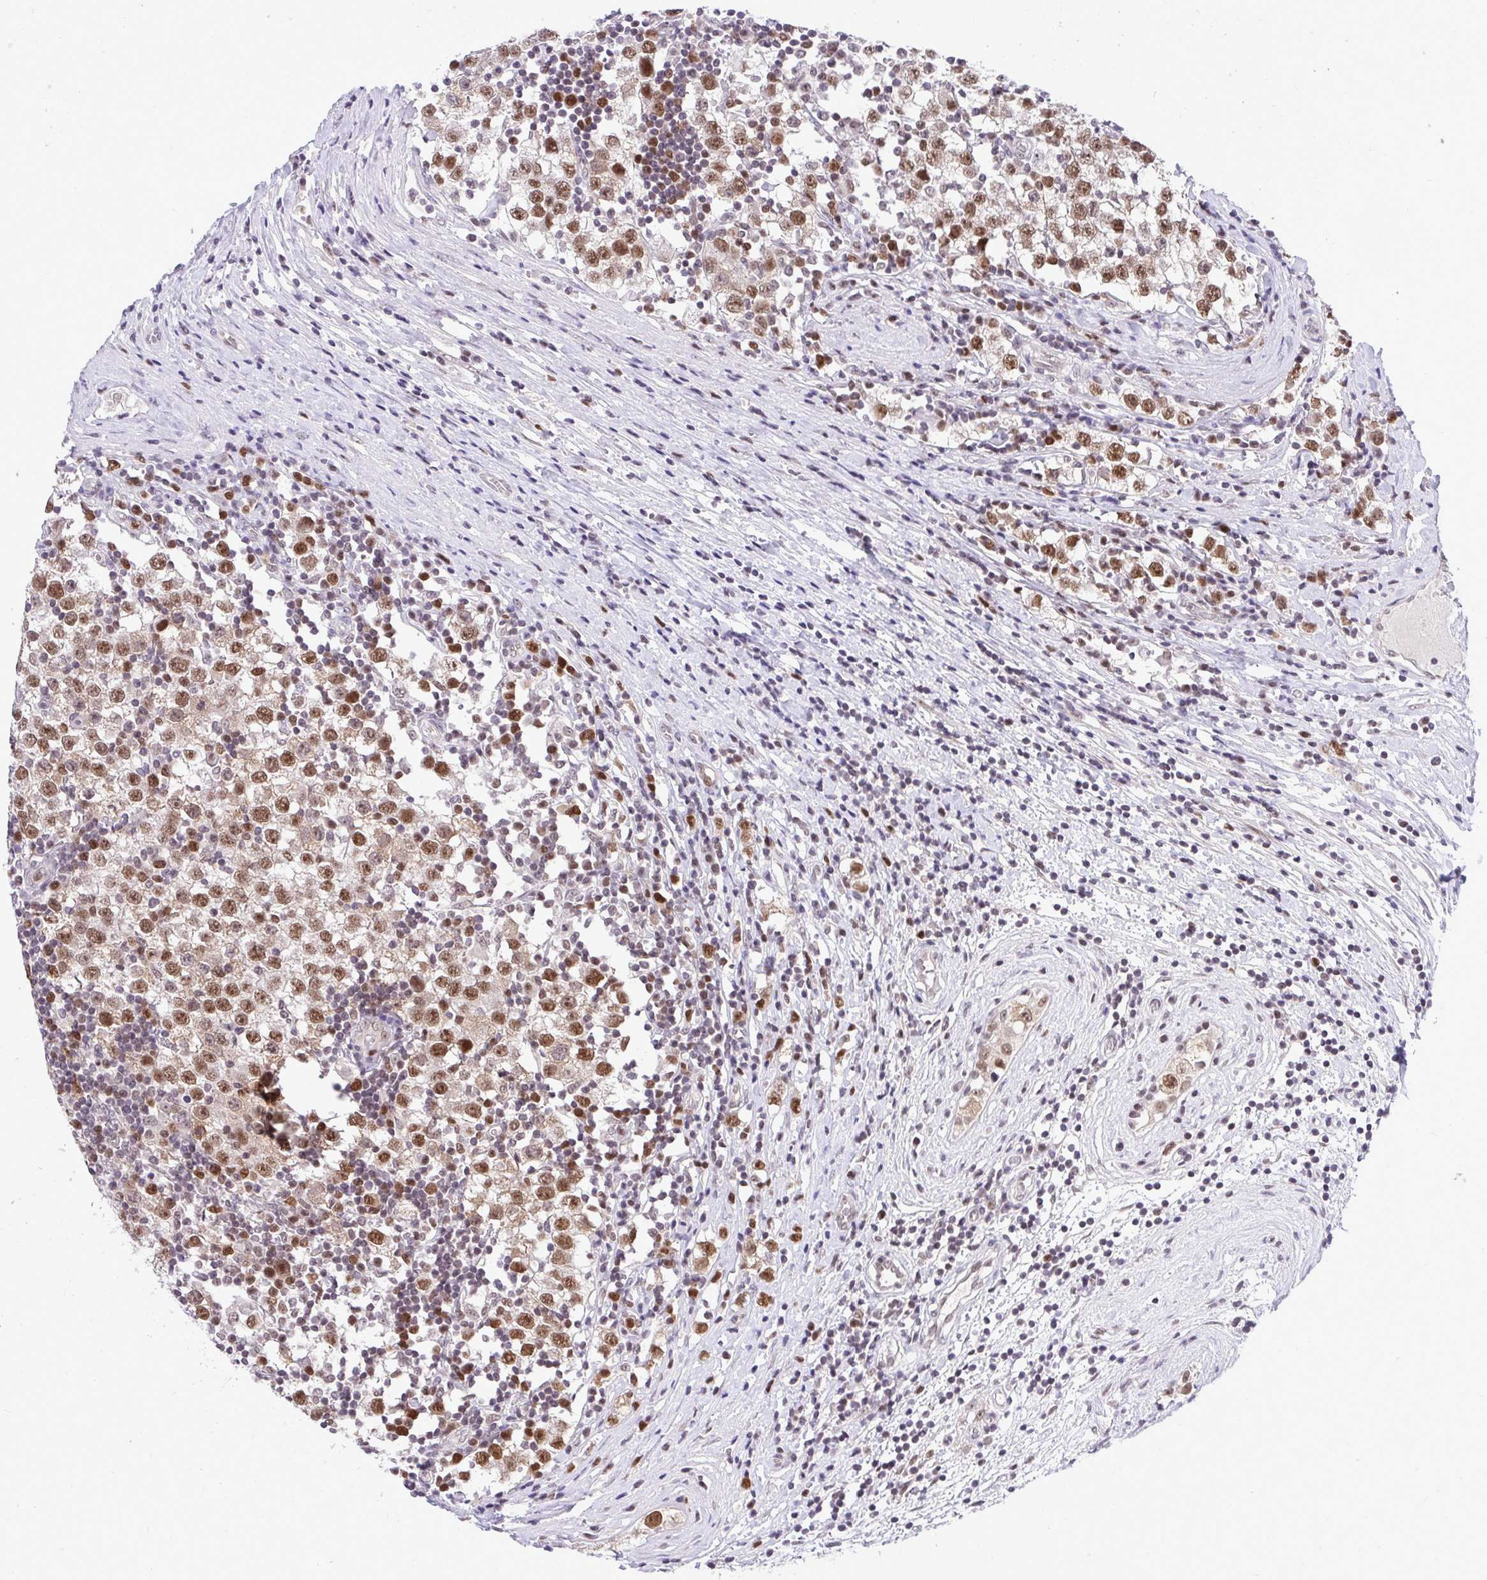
{"staining": {"intensity": "moderate", "quantity": ">75%", "location": "nuclear"}, "tissue": "testis cancer", "cell_type": "Tumor cells", "image_type": "cancer", "snomed": [{"axis": "morphology", "description": "Seminoma, NOS"}, {"axis": "topography", "description": "Testis"}], "caption": "Testis cancer was stained to show a protein in brown. There is medium levels of moderate nuclear expression in about >75% of tumor cells. (Stains: DAB (3,3'-diaminobenzidine) in brown, nuclei in blue, Microscopy: brightfield microscopy at high magnification).", "gene": "RFC4", "patient": {"sex": "male", "age": 34}}